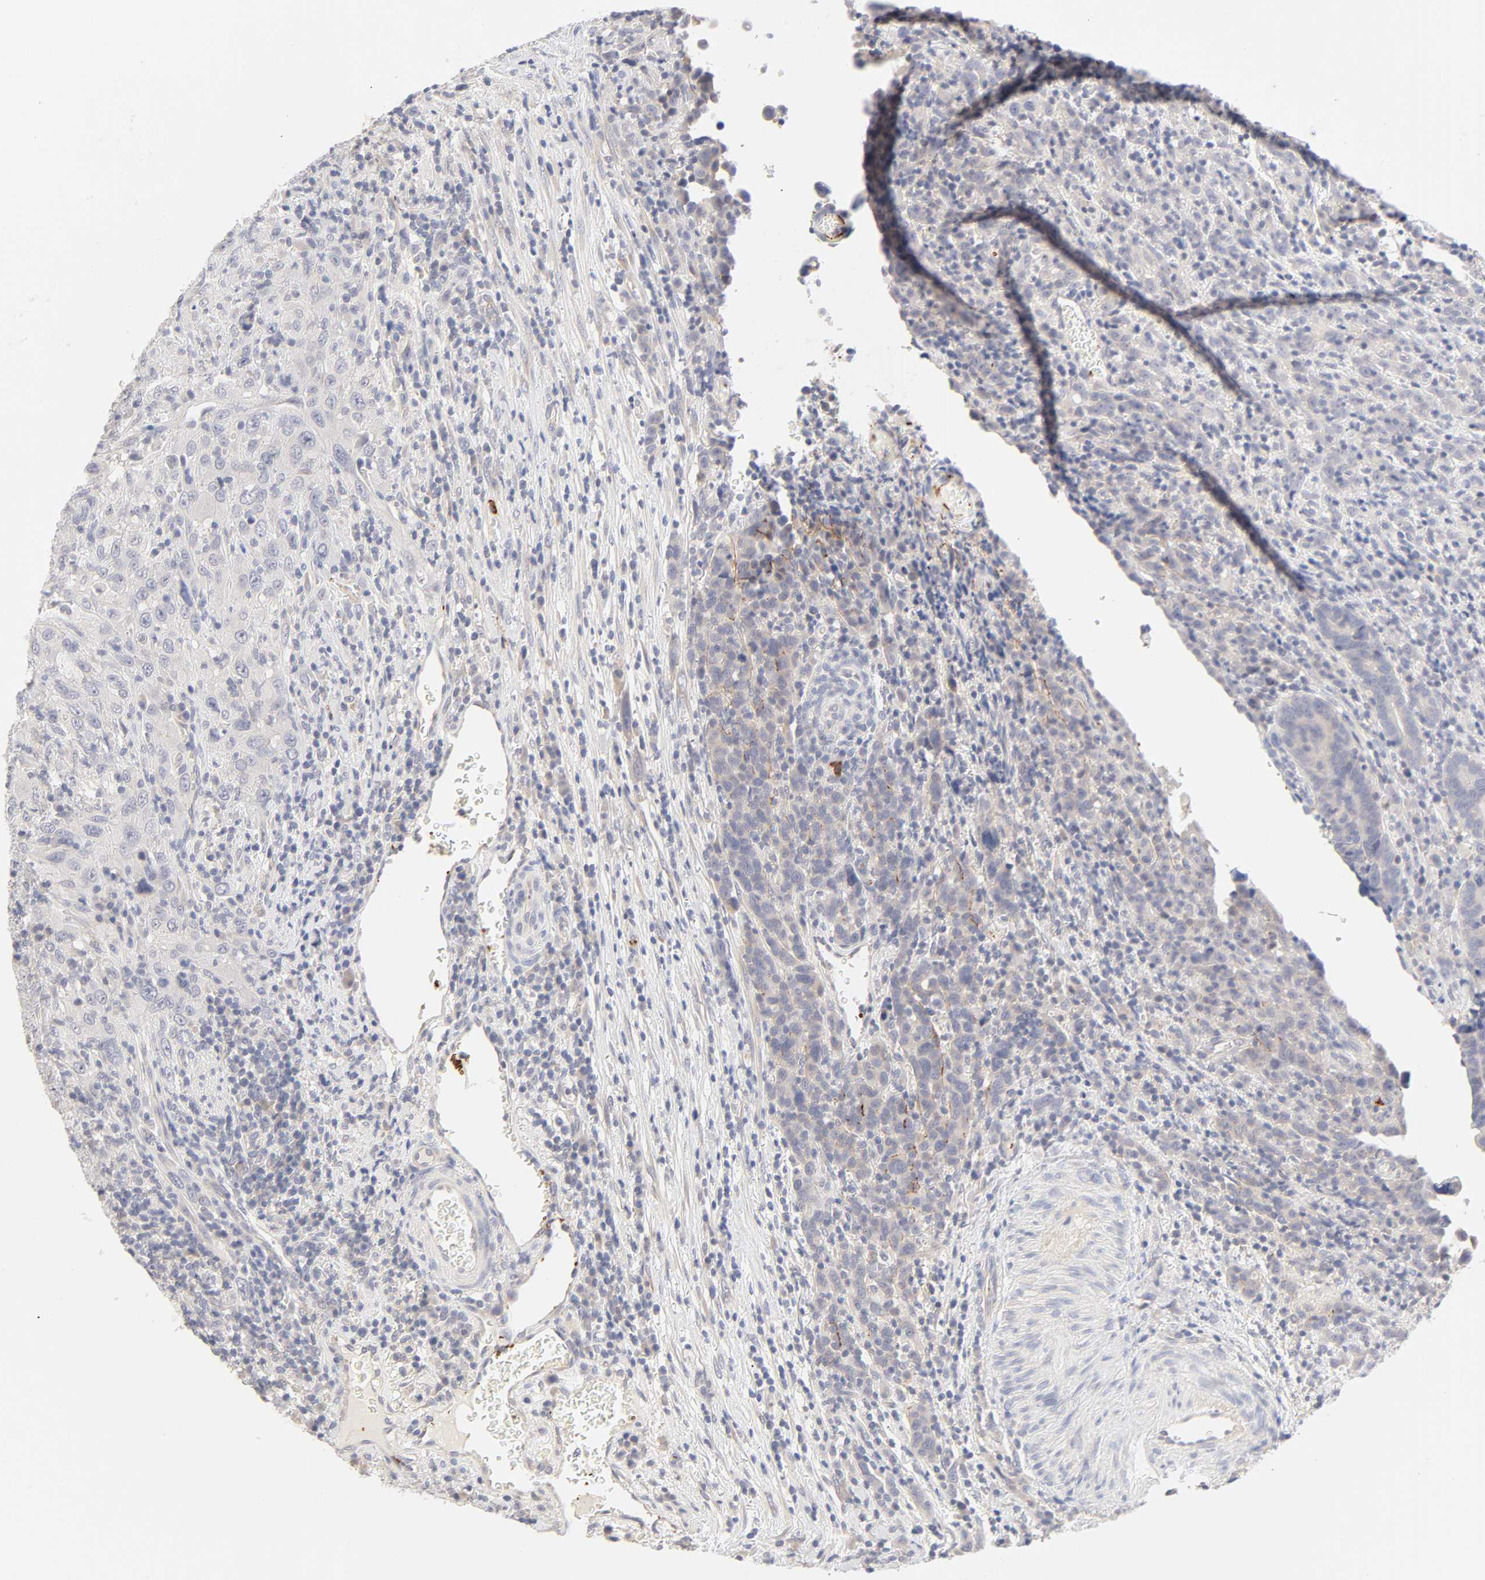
{"staining": {"intensity": "moderate", "quantity": "25%-75%", "location": "cytoplasmic/membranous"}, "tissue": "urothelial cancer", "cell_type": "Tumor cells", "image_type": "cancer", "snomed": [{"axis": "morphology", "description": "Urothelial carcinoma, High grade"}, {"axis": "topography", "description": "Urinary bladder"}], "caption": "Immunohistochemical staining of urothelial cancer reveals medium levels of moderate cytoplasmic/membranous staining in about 25%-75% of tumor cells. (Stains: DAB (3,3'-diaminobenzidine) in brown, nuclei in blue, Microscopy: brightfield microscopy at high magnification).", "gene": "CYP4B1", "patient": {"sex": "male", "age": 61}}